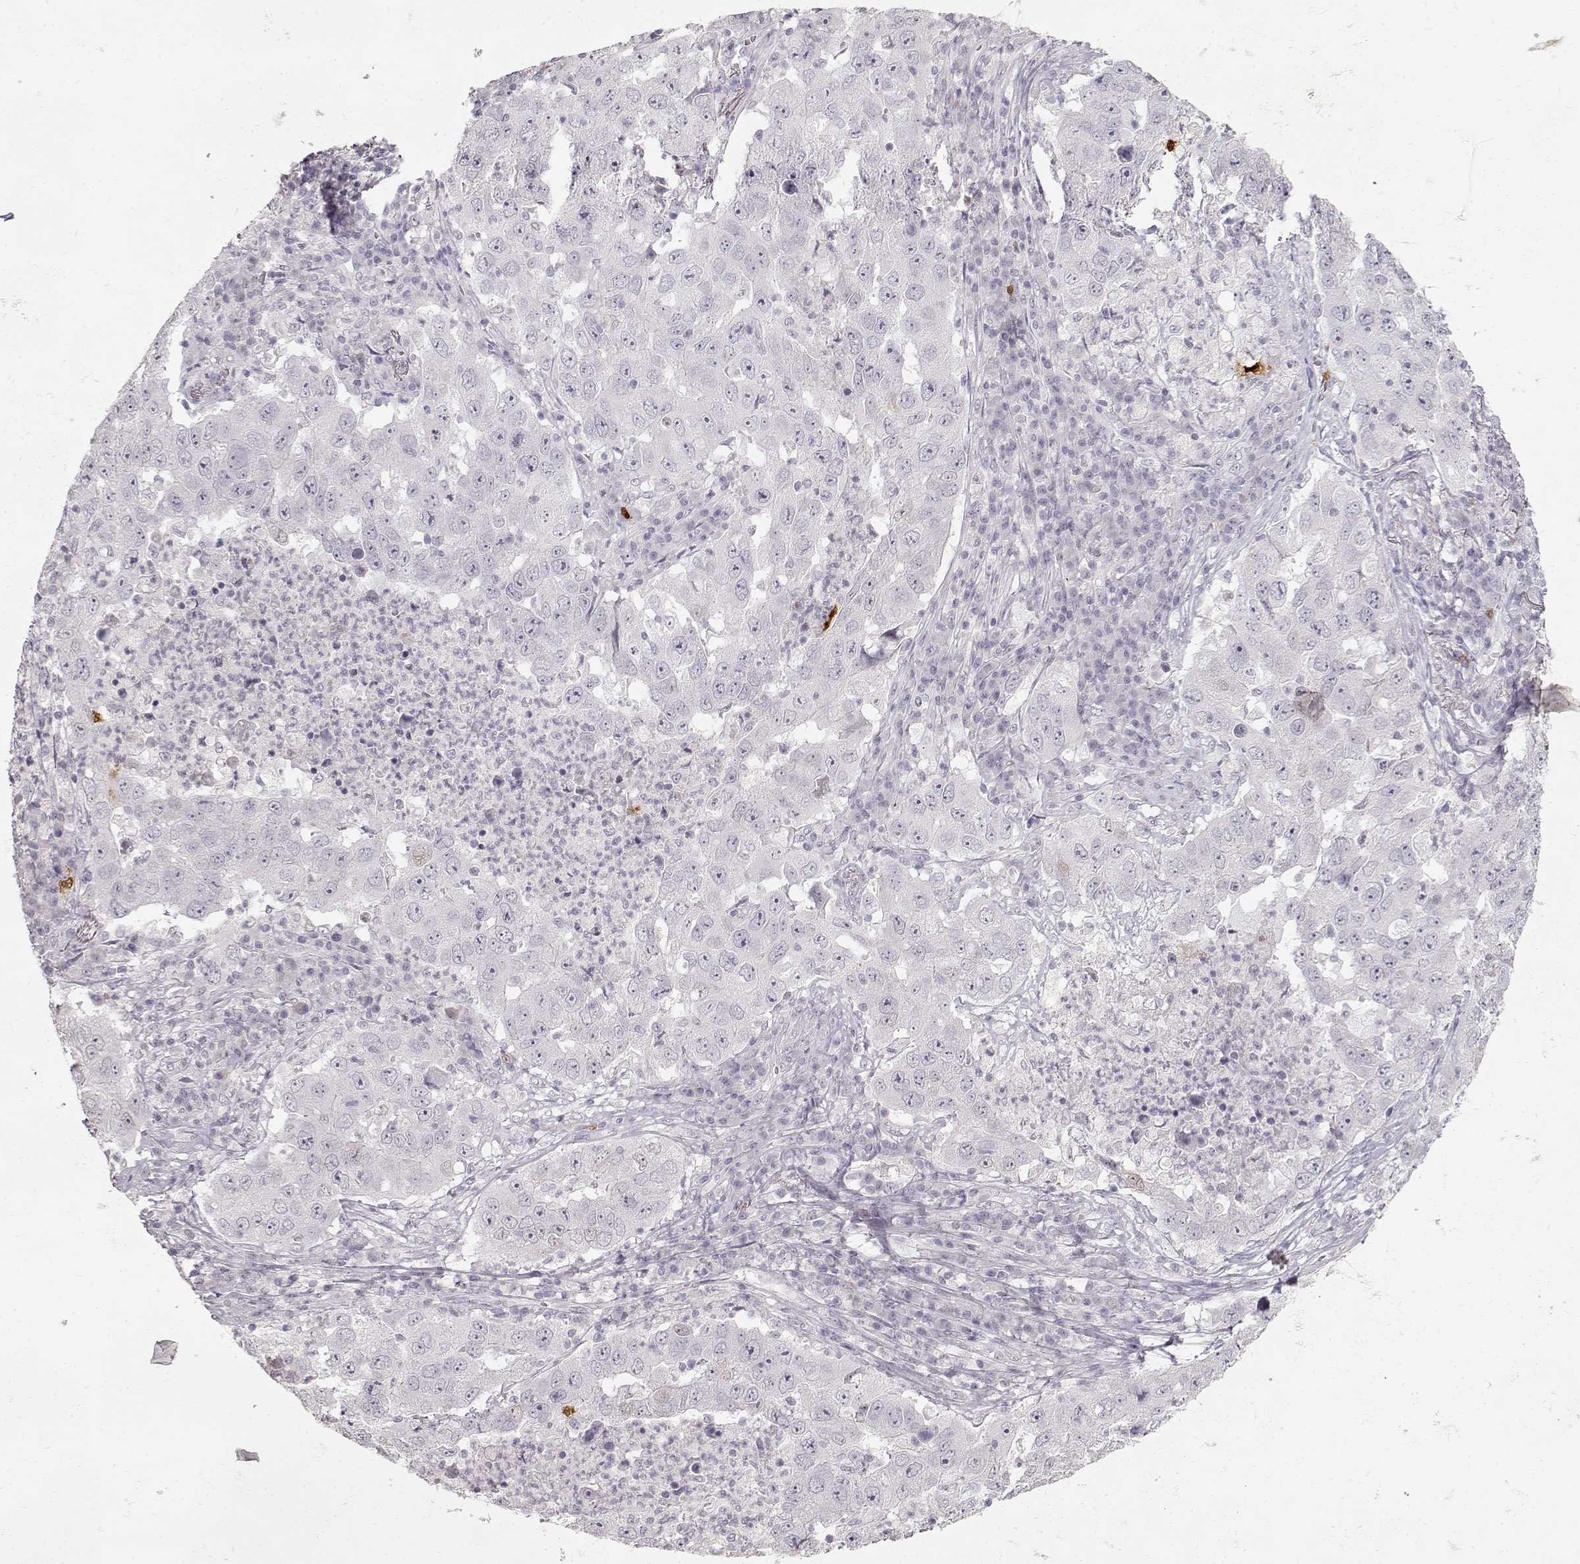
{"staining": {"intensity": "negative", "quantity": "none", "location": "none"}, "tissue": "lung cancer", "cell_type": "Tumor cells", "image_type": "cancer", "snomed": [{"axis": "morphology", "description": "Adenocarcinoma, NOS"}, {"axis": "topography", "description": "Lung"}], "caption": "Immunohistochemistry of human lung adenocarcinoma displays no staining in tumor cells.", "gene": "S100B", "patient": {"sex": "male", "age": 73}}